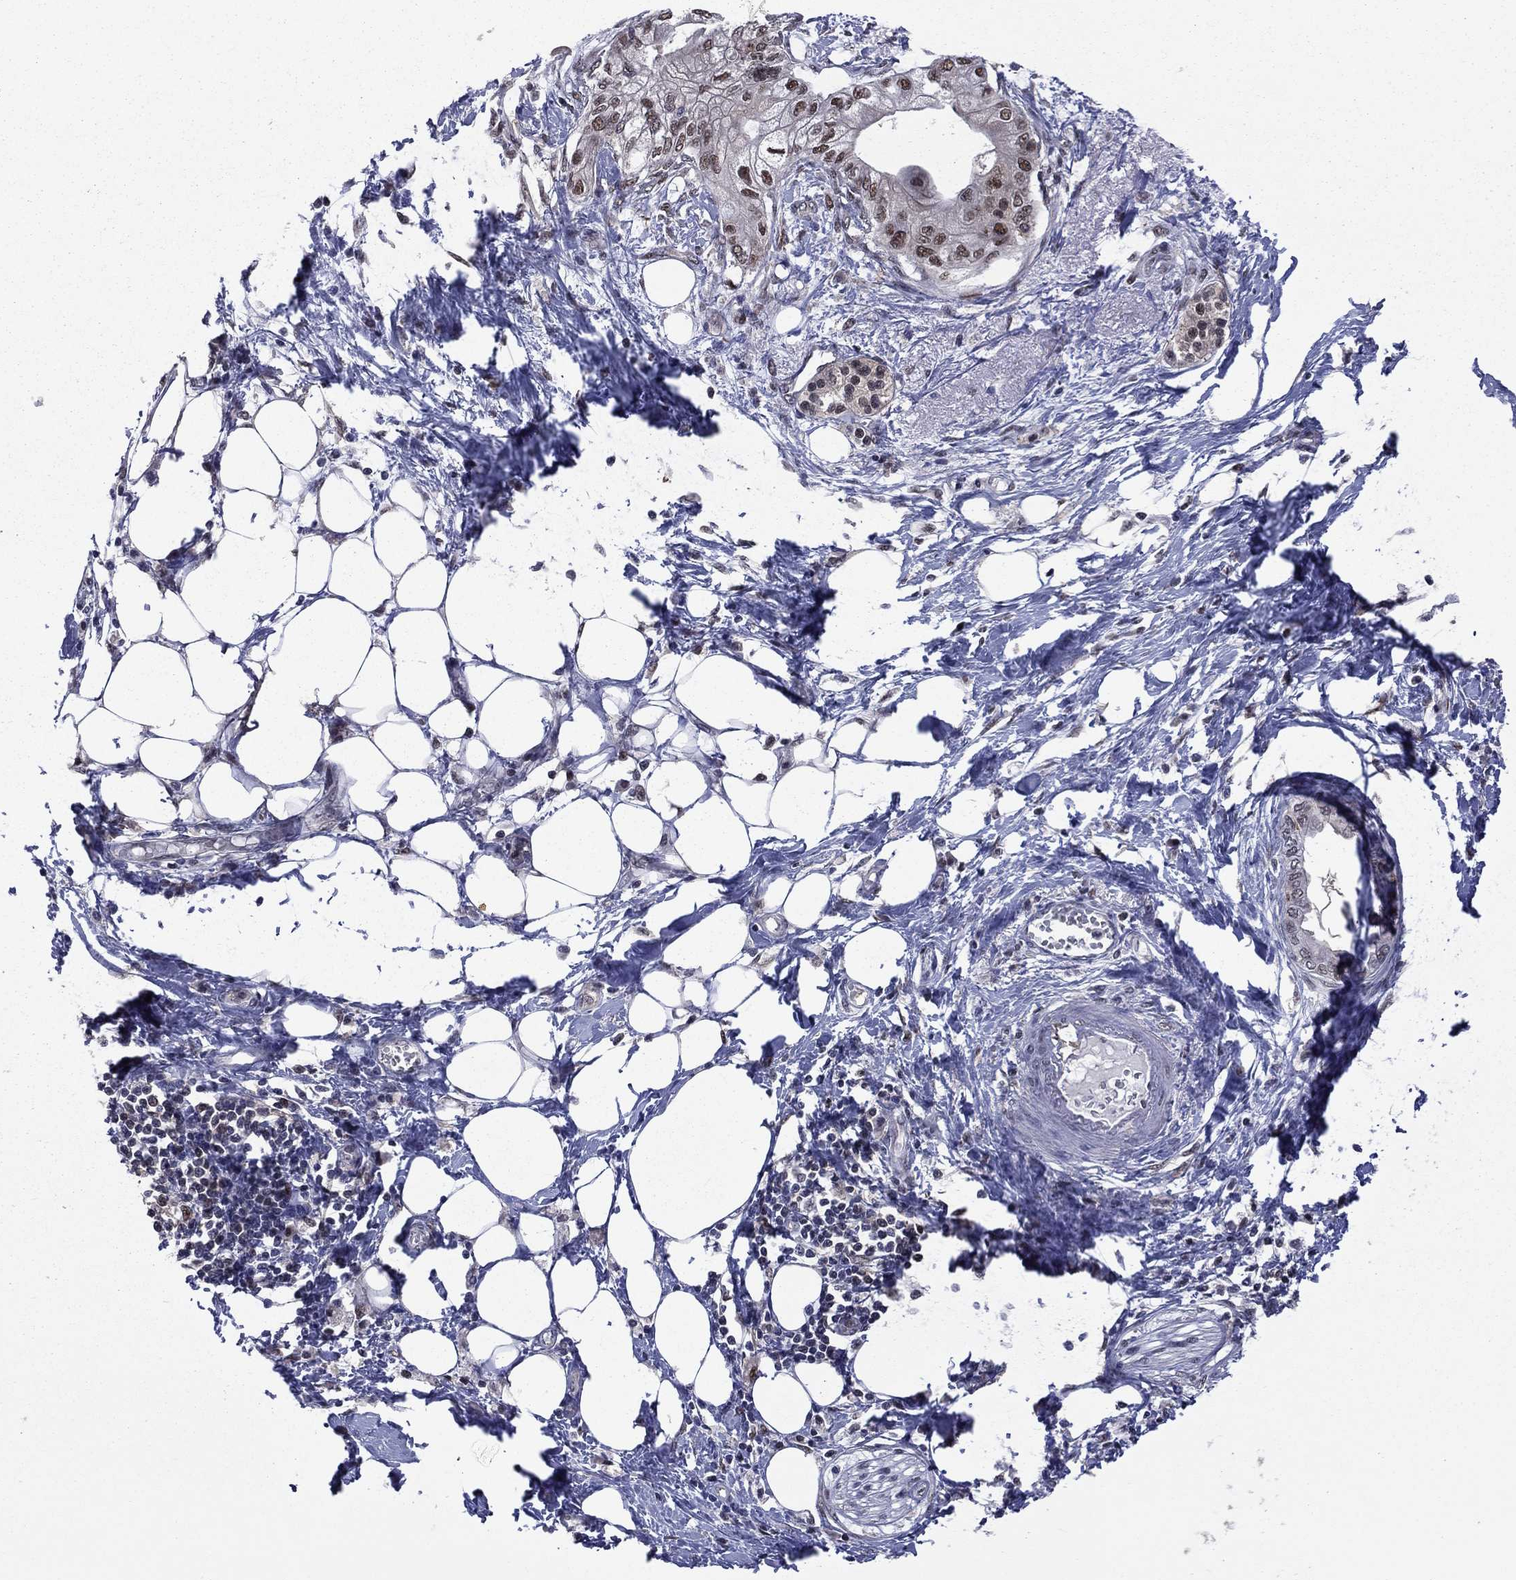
{"staining": {"intensity": "moderate", "quantity": "25%-75%", "location": "nuclear"}, "tissue": "pancreatic cancer", "cell_type": "Tumor cells", "image_type": "cancer", "snomed": [{"axis": "morphology", "description": "Normal tissue, NOS"}, {"axis": "morphology", "description": "Adenocarcinoma, NOS"}, {"axis": "topography", "description": "Pancreas"}, {"axis": "topography", "description": "Duodenum"}], "caption": "Approximately 25%-75% of tumor cells in pancreatic adenocarcinoma display moderate nuclear protein positivity as visualized by brown immunohistochemical staining.", "gene": "PSMD2", "patient": {"sex": "female", "age": 60}}